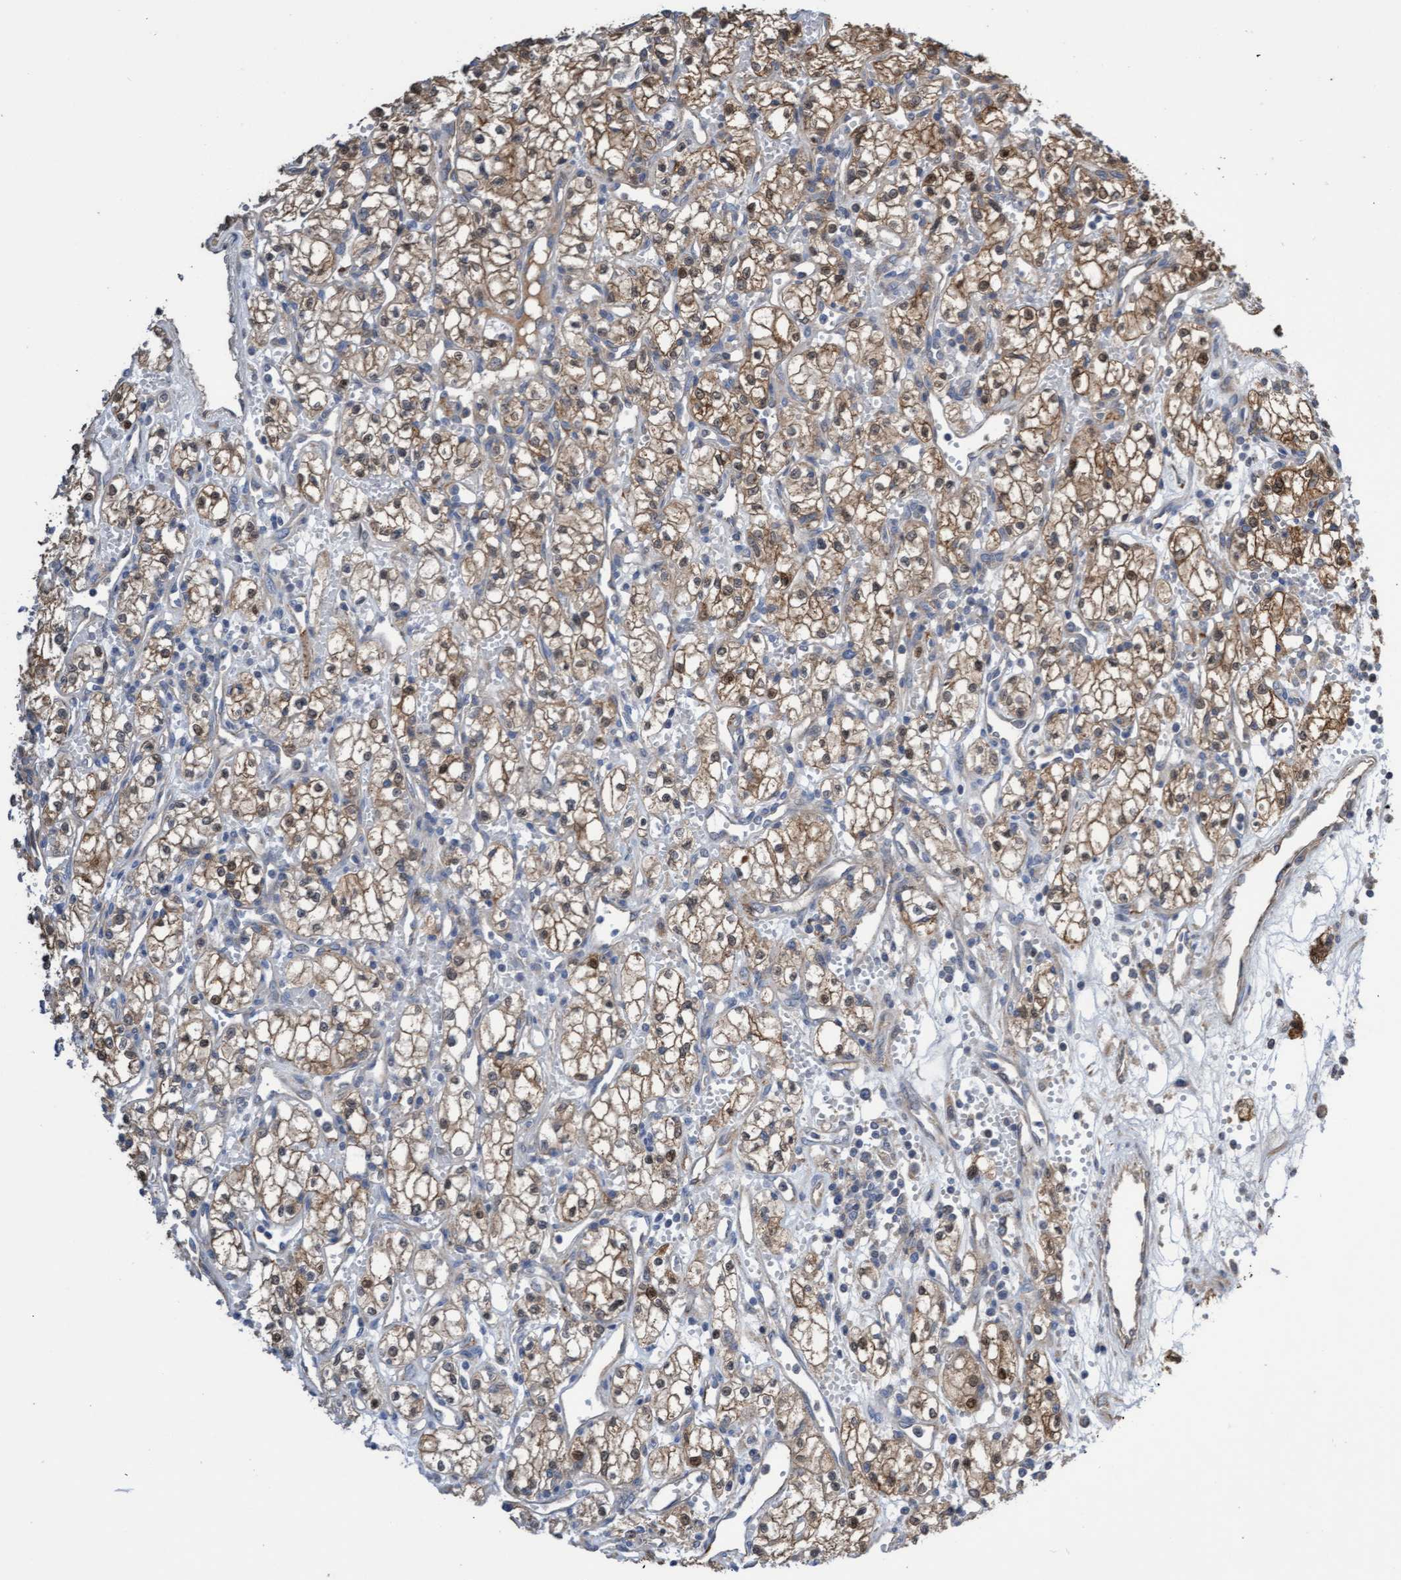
{"staining": {"intensity": "moderate", "quantity": ">75%", "location": "cytoplasmic/membranous"}, "tissue": "renal cancer", "cell_type": "Tumor cells", "image_type": "cancer", "snomed": [{"axis": "morphology", "description": "Adenocarcinoma, NOS"}, {"axis": "topography", "description": "Kidney"}], "caption": "IHC image of renal adenocarcinoma stained for a protein (brown), which shows medium levels of moderate cytoplasmic/membranous positivity in about >75% of tumor cells.", "gene": "ITFG1", "patient": {"sex": "male", "age": 59}}